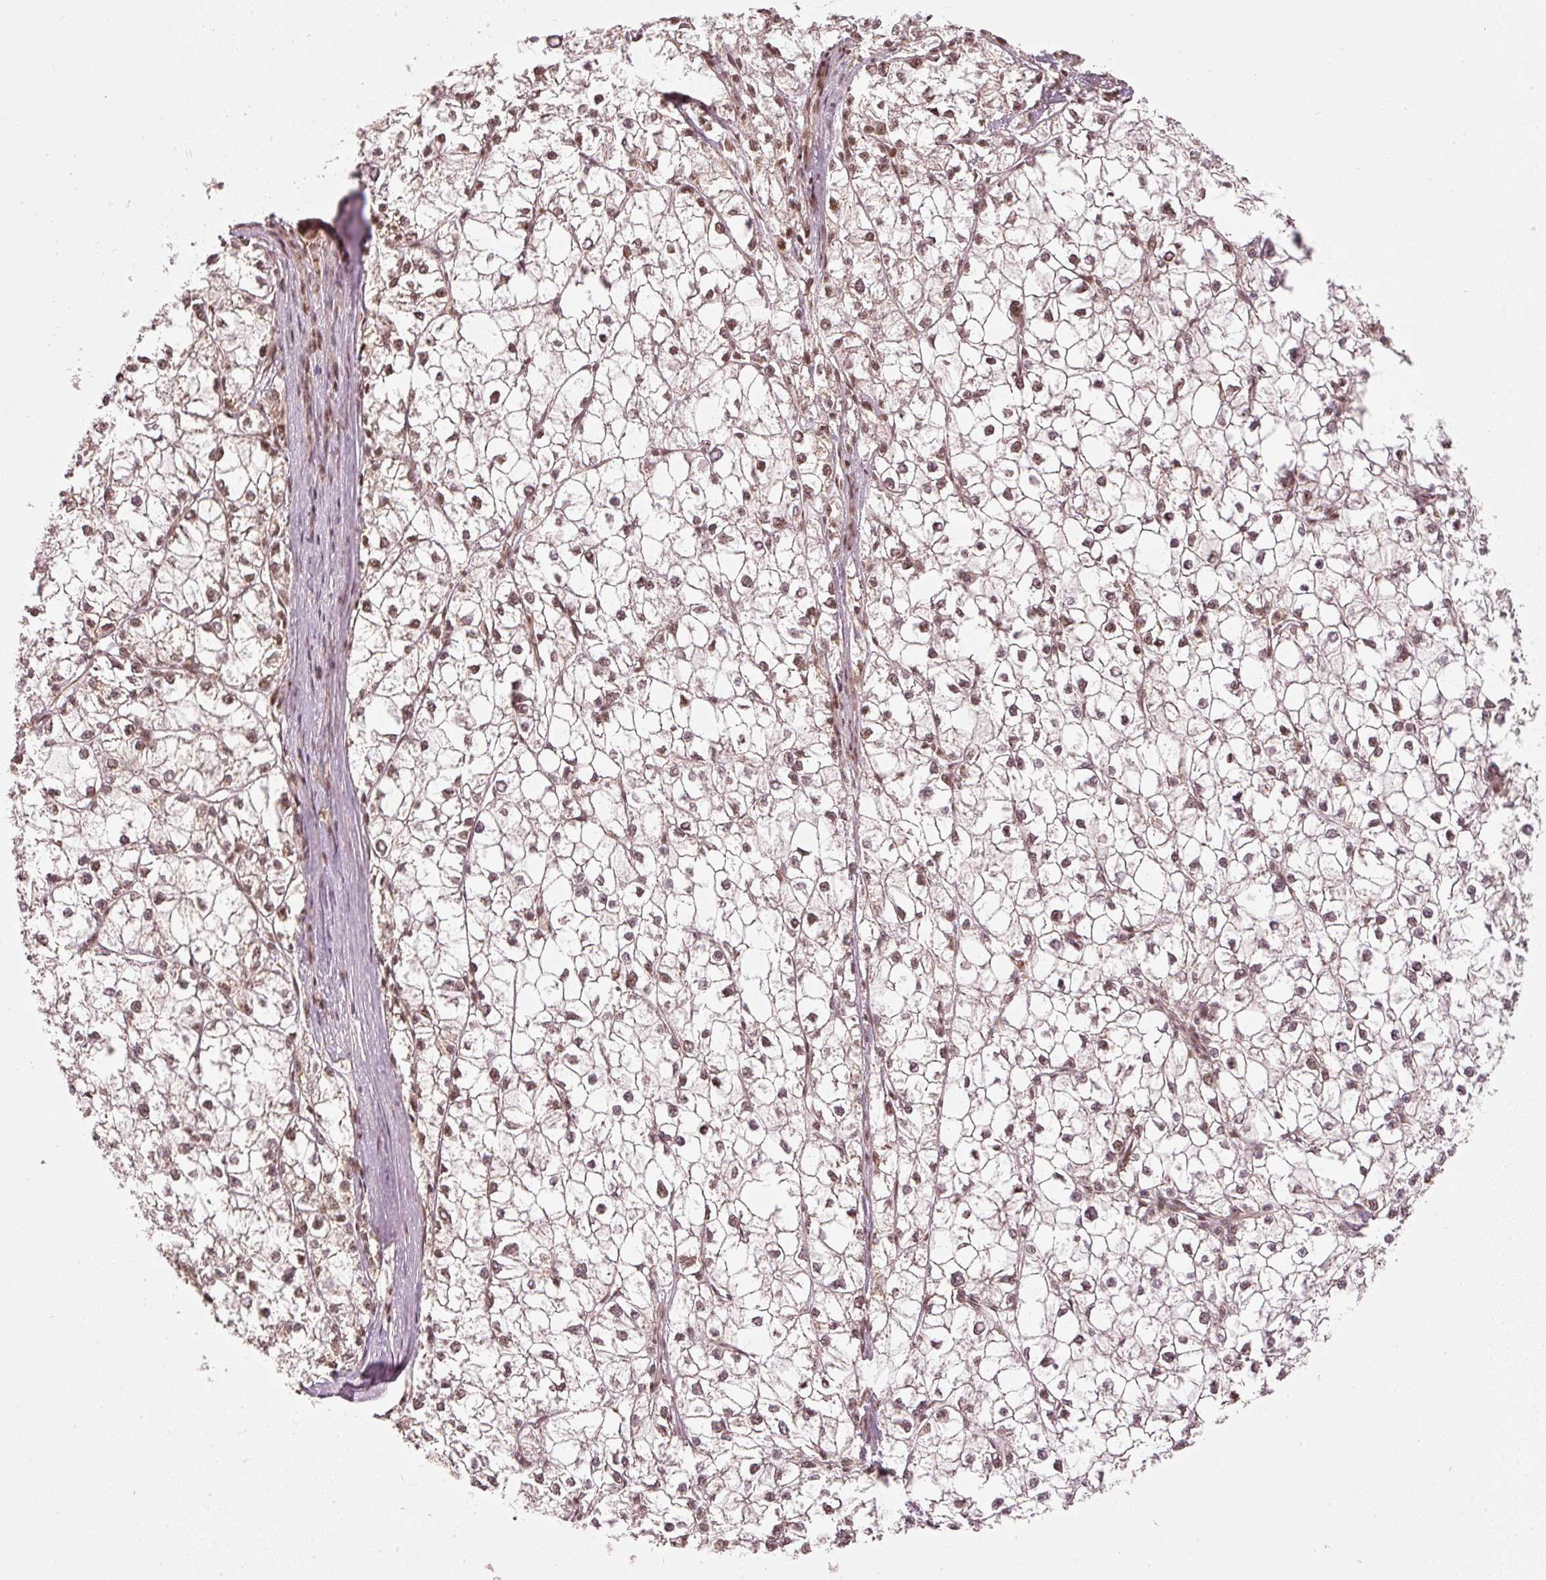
{"staining": {"intensity": "moderate", "quantity": "25%-75%", "location": "nuclear"}, "tissue": "liver cancer", "cell_type": "Tumor cells", "image_type": "cancer", "snomed": [{"axis": "morphology", "description": "Carcinoma, Hepatocellular, NOS"}, {"axis": "topography", "description": "Liver"}], "caption": "Human liver hepatocellular carcinoma stained with a protein marker shows moderate staining in tumor cells.", "gene": "THOC6", "patient": {"sex": "female", "age": 43}}